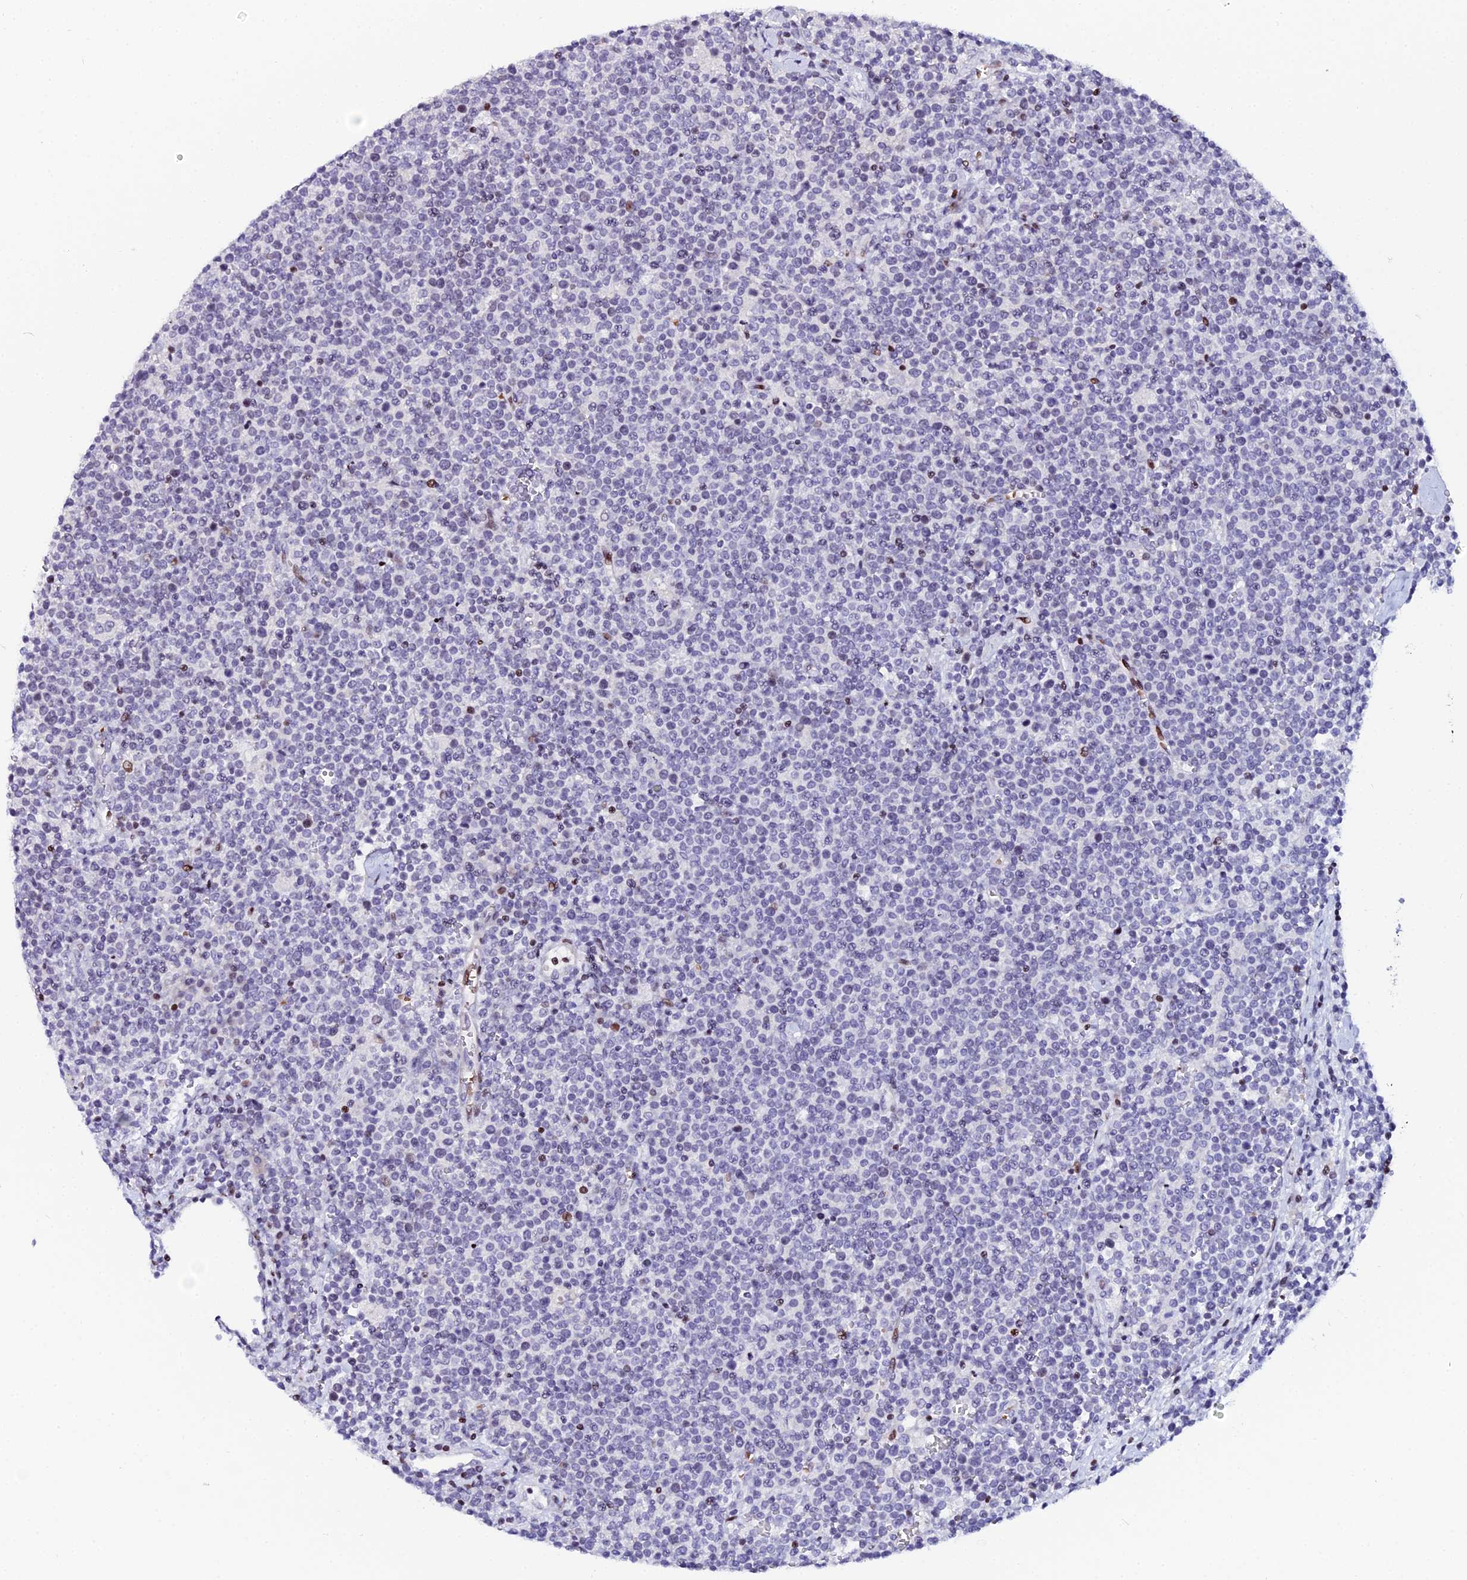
{"staining": {"intensity": "moderate", "quantity": "<25%", "location": "nuclear"}, "tissue": "lymphoma", "cell_type": "Tumor cells", "image_type": "cancer", "snomed": [{"axis": "morphology", "description": "Malignant lymphoma, non-Hodgkin's type, High grade"}, {"axis": "topography", "description": "Lymph node"}], "caption": "Malignant lymphoma, non-Hodgkin's type (high-grade) was stained to show a protein in brown. There is low levels of moderate nuclear staining in approximately <25% of tumor cells. (DAB (3,3'-diaminobenzidine) = brown stain, brightfield microscopy at high magnification).", "gene": "MYNN", "patient": {"sex": "male", "age": 61}}